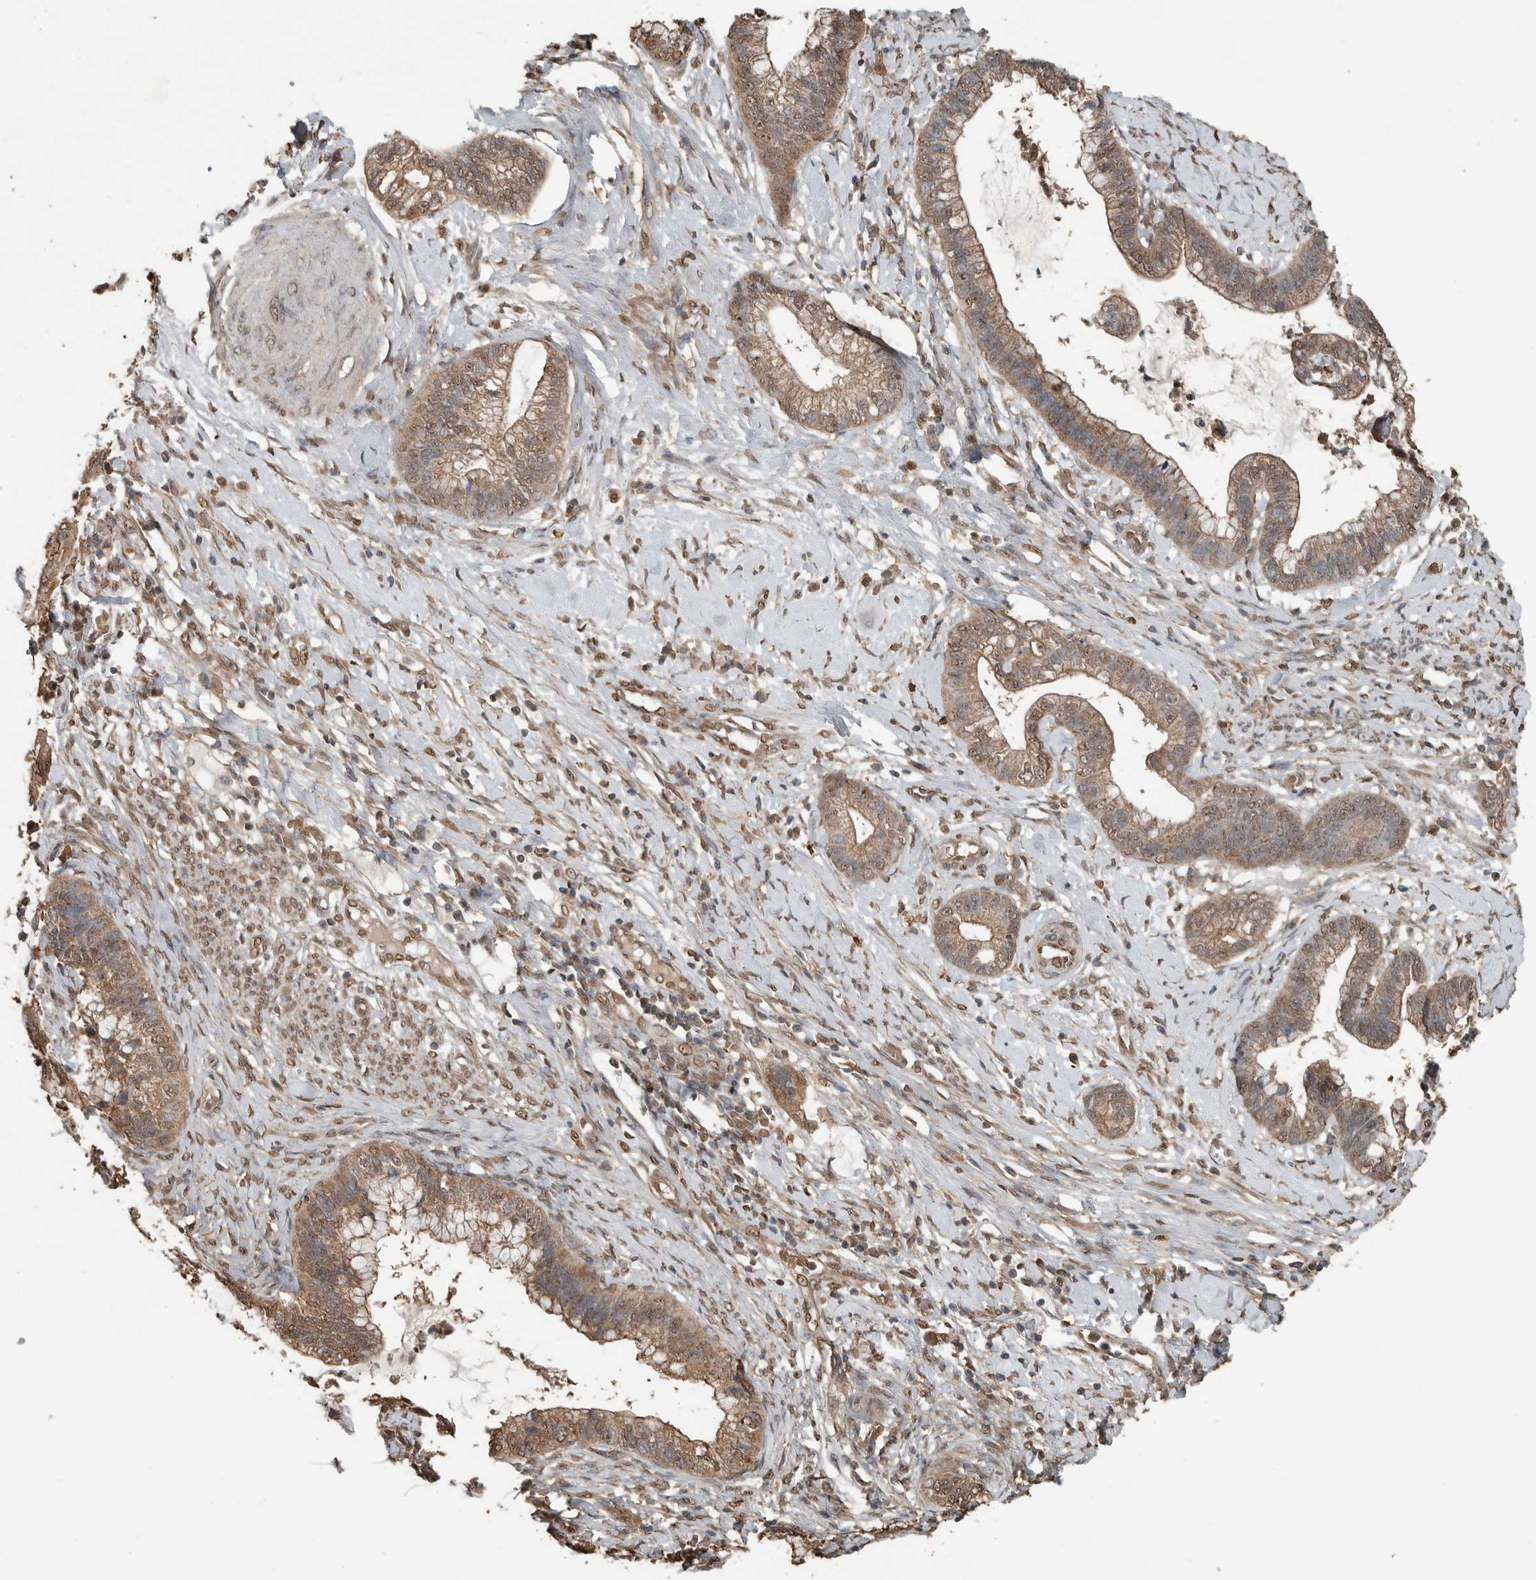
{"staining": {"intensity": "moderate", "quantity": ">75%", "location": "cytoplasmic/membranous"}, "tissue": "cervical cancer", "cell_type": "Tumor cells", "image_type": "cancer", "snomed": [{"axis": "morphology", "description": "Adenocarcinoma, NOS"}, {"axis": "topography", "description": "Cervix"}], "caption": "A photomicrograph showing moderate cytoplasmic/membranous staining in approximately >75% of tumor cells in adenocarcinoma (cervical), as visualized by brown immunohistochemical staining.", "gene": "BLZF1", "patient": {"sex": "female", "age": 44}}